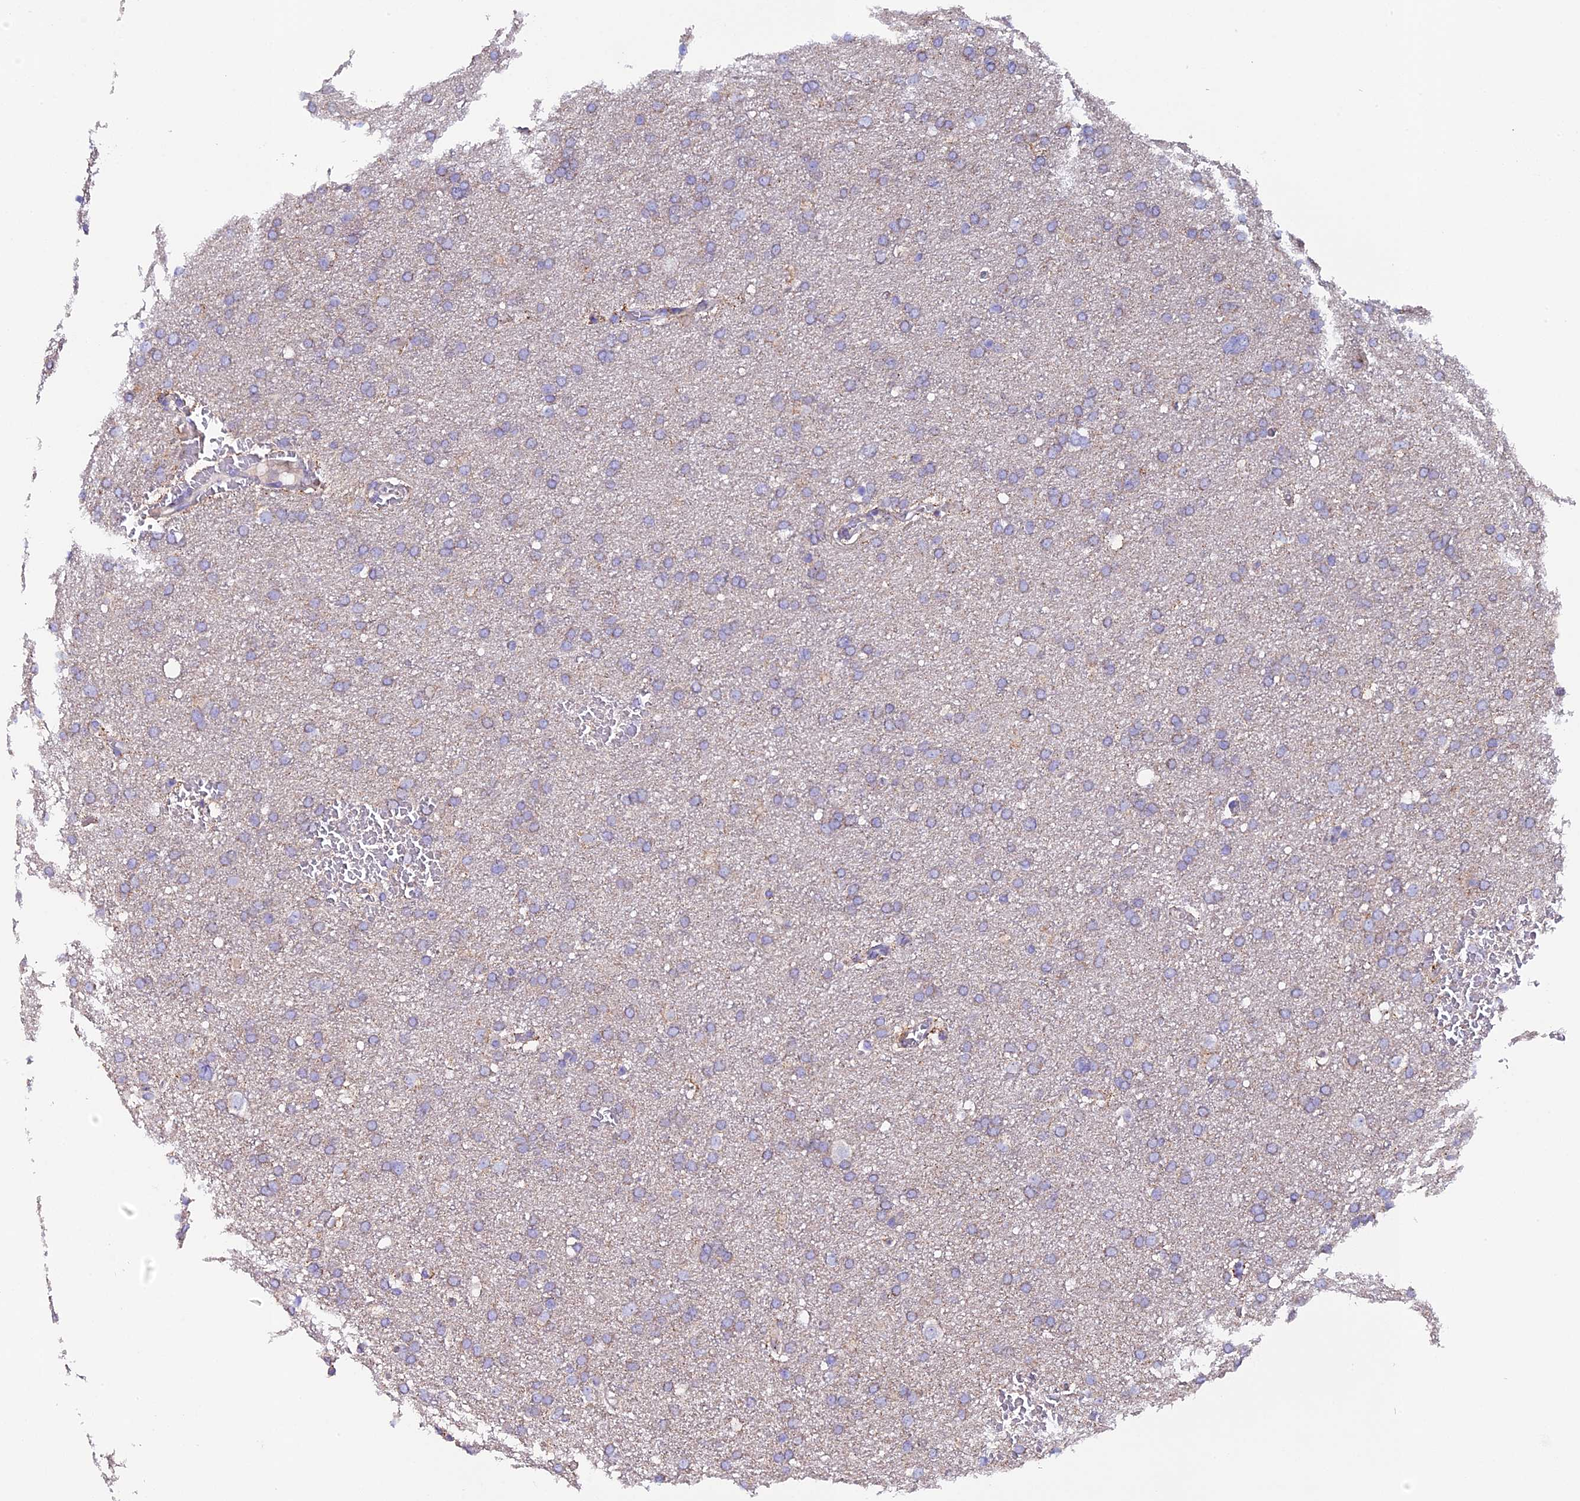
{"staining": {"intensity": "negative", "quantity": "none", "location": "none"}, "tissue": "glioma", "cell_type": "Tumor cells", "image_type": "cancer", "snomed": [{"axis": "morphology", "description": "Glioma, malignant, High grade"}, {"axis": "topography", "description": "Cerebral cortex"}], "caption": "IHC image of human high-grade glioma (malignant) stained for a protein (brown), which demonstrates no expression in tumor cells. Nuclei are stained in blue.", "gene": "PIGU", "patient": {"sex": "female", "age": 36}}